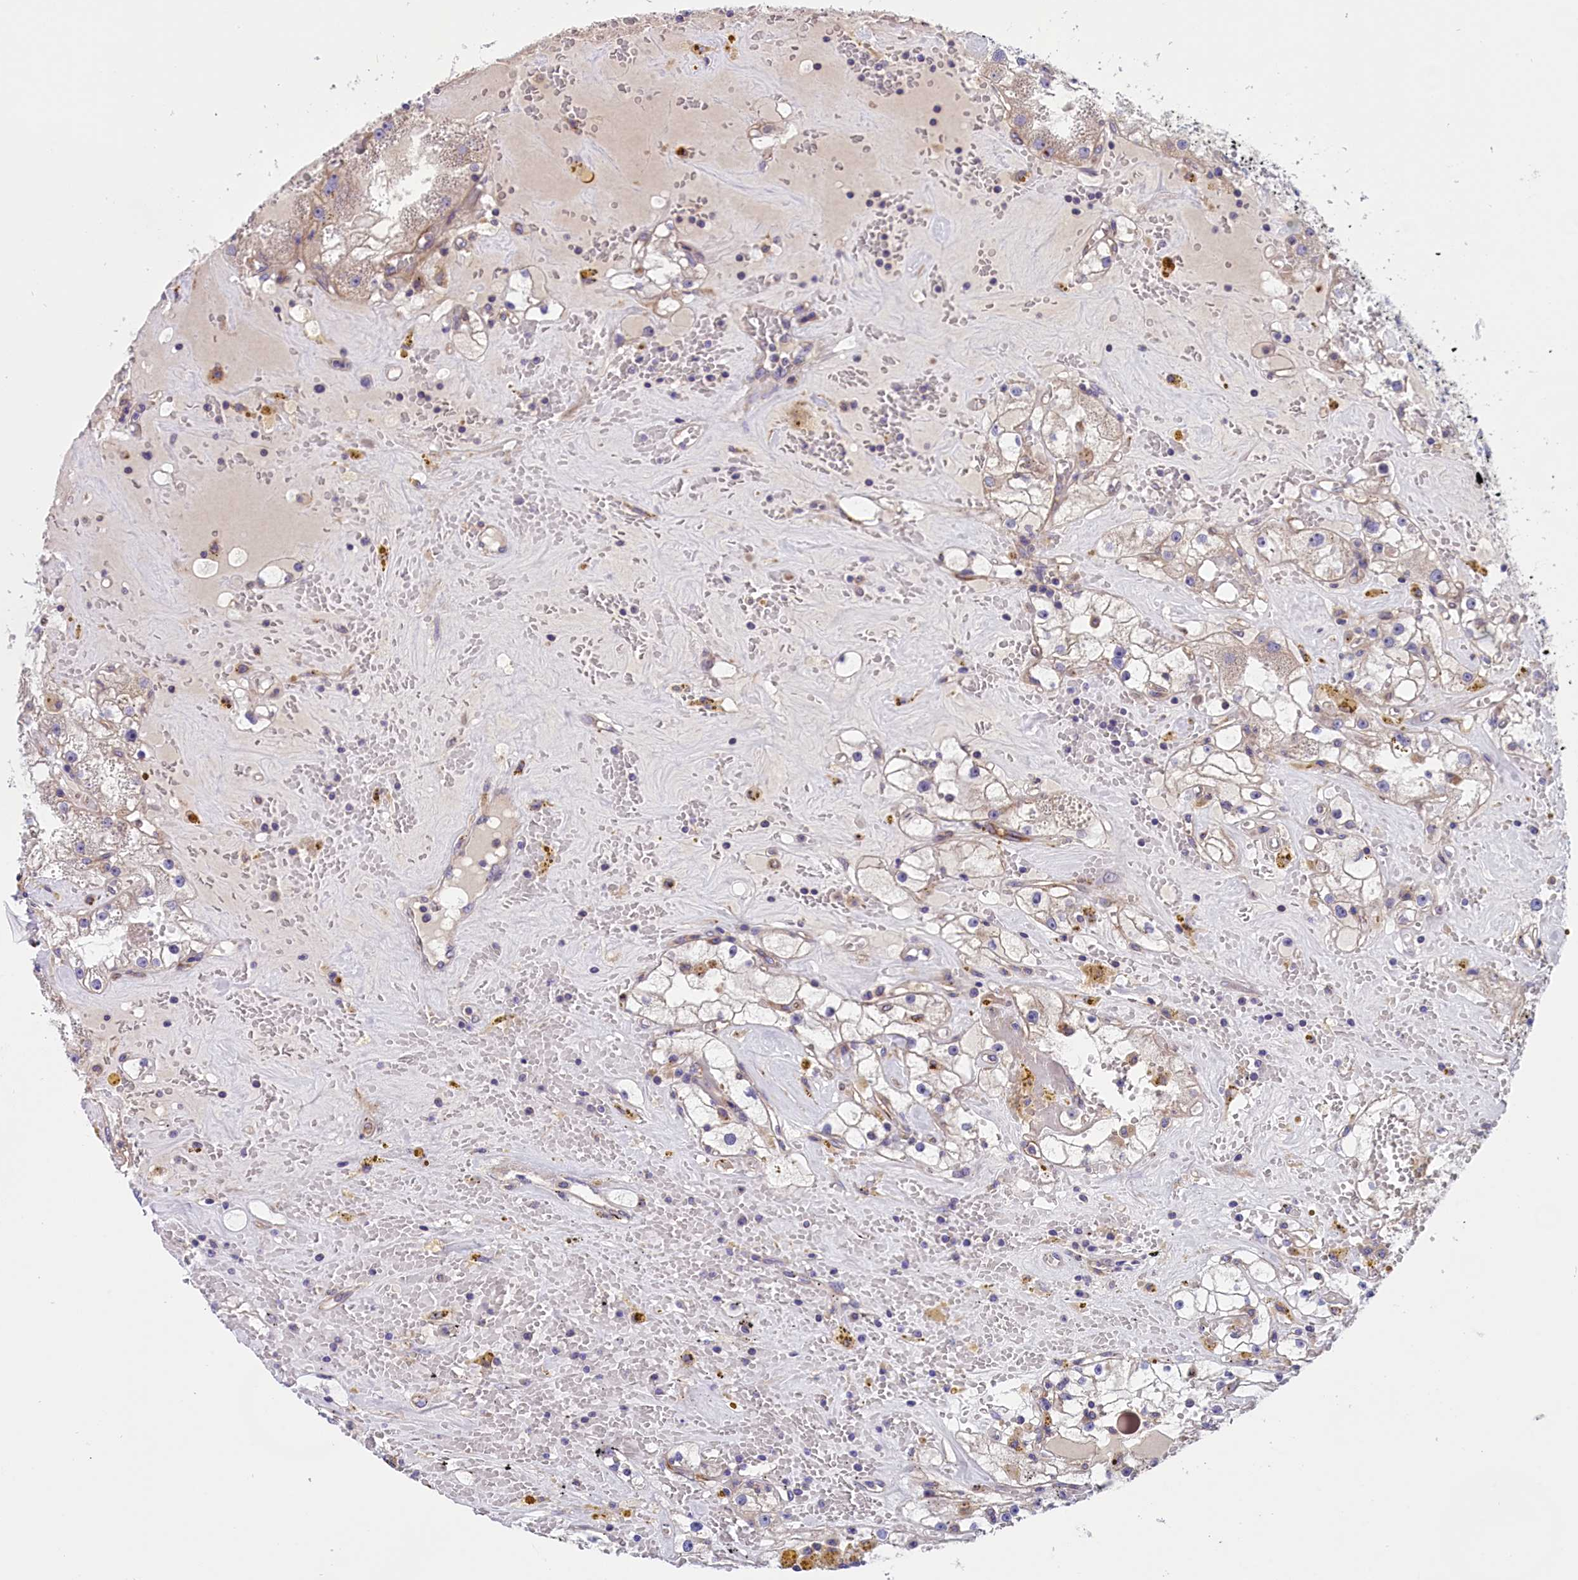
{"staining": {"intensity": "weak", "quantity": "25%-75%", "location": "cytoplasmic/membranous"}, "tissue": "renal cancer", "cell_type": "Tumor cells", "image_type": "cancer", "snomed": [{"axis": "morphology", "description": "Adenocarcinoma, NOS"}, {"axis": "topography", "description": "Kidney"}], "caption": "Weak cytoplasmic/membranous staining for a protein is appreciated in about 25%-75% of tumor cells of renal cancer using IHC.", "gene": "DNAJB9", "patient": {"sex": "male", "age": 56}}